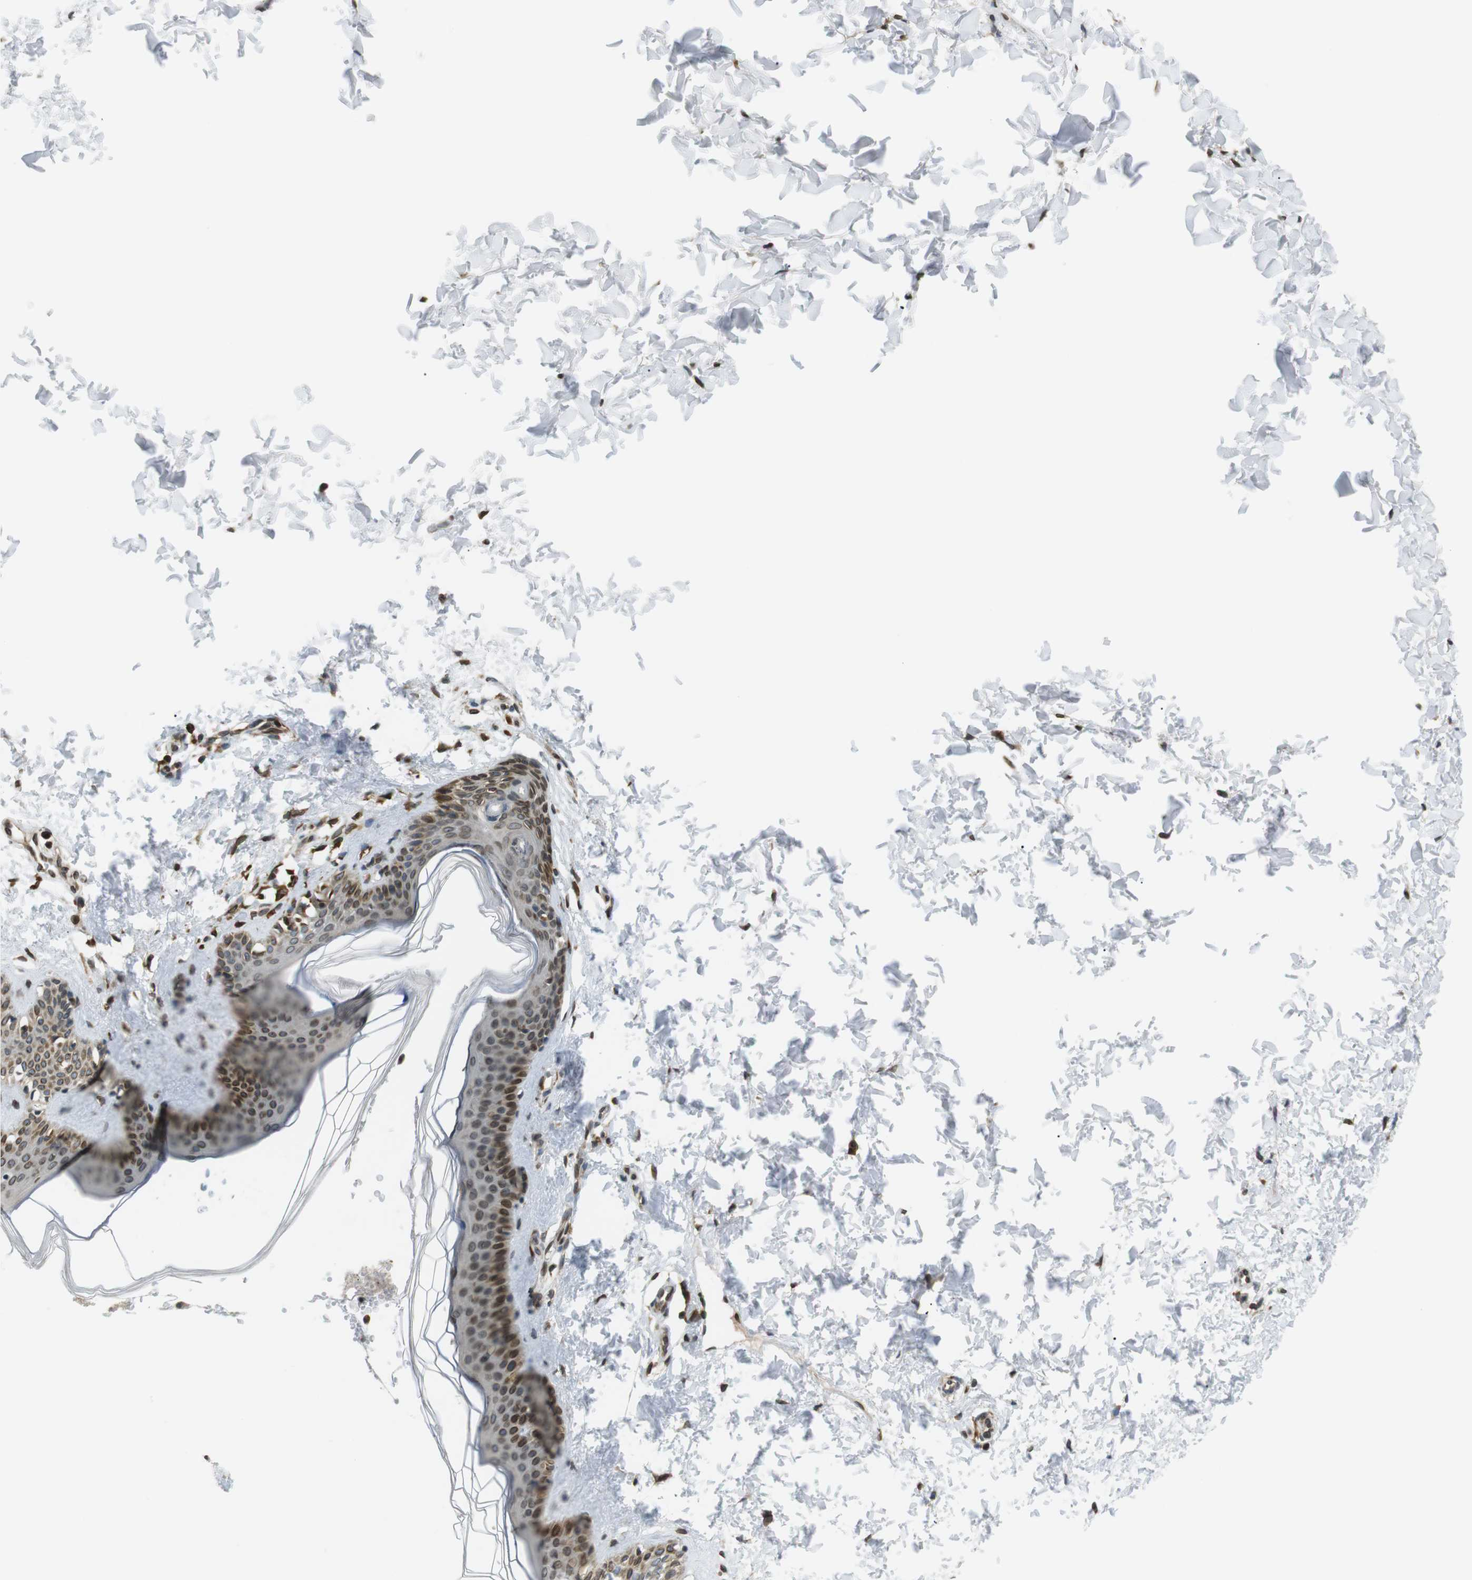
{"staining": {"intensity": "moderate", "quantity": ">75%", "location": "cytoplasmic/membranous,nuclear"}, "tissue": "skin", "cell_type": "Fibroblasts", "image_type": "normal", "snomed": [{"axis": "morphology", "description": "Normal tissue, NOS"}, {"axis": "topography", "description": "Skin"}], "caption": "Protein staining of unremarkable skin demonstrates moderate cytoplasmic/membranous,nuclear expression in approximately >75% of fibroblasts. (Stains: DAB in brown, nuclei in blue, Microscopy: brightfield microscopy at high magnification).", "gene": "TMX4", "patient": {"sex": "female", "age": 41}}